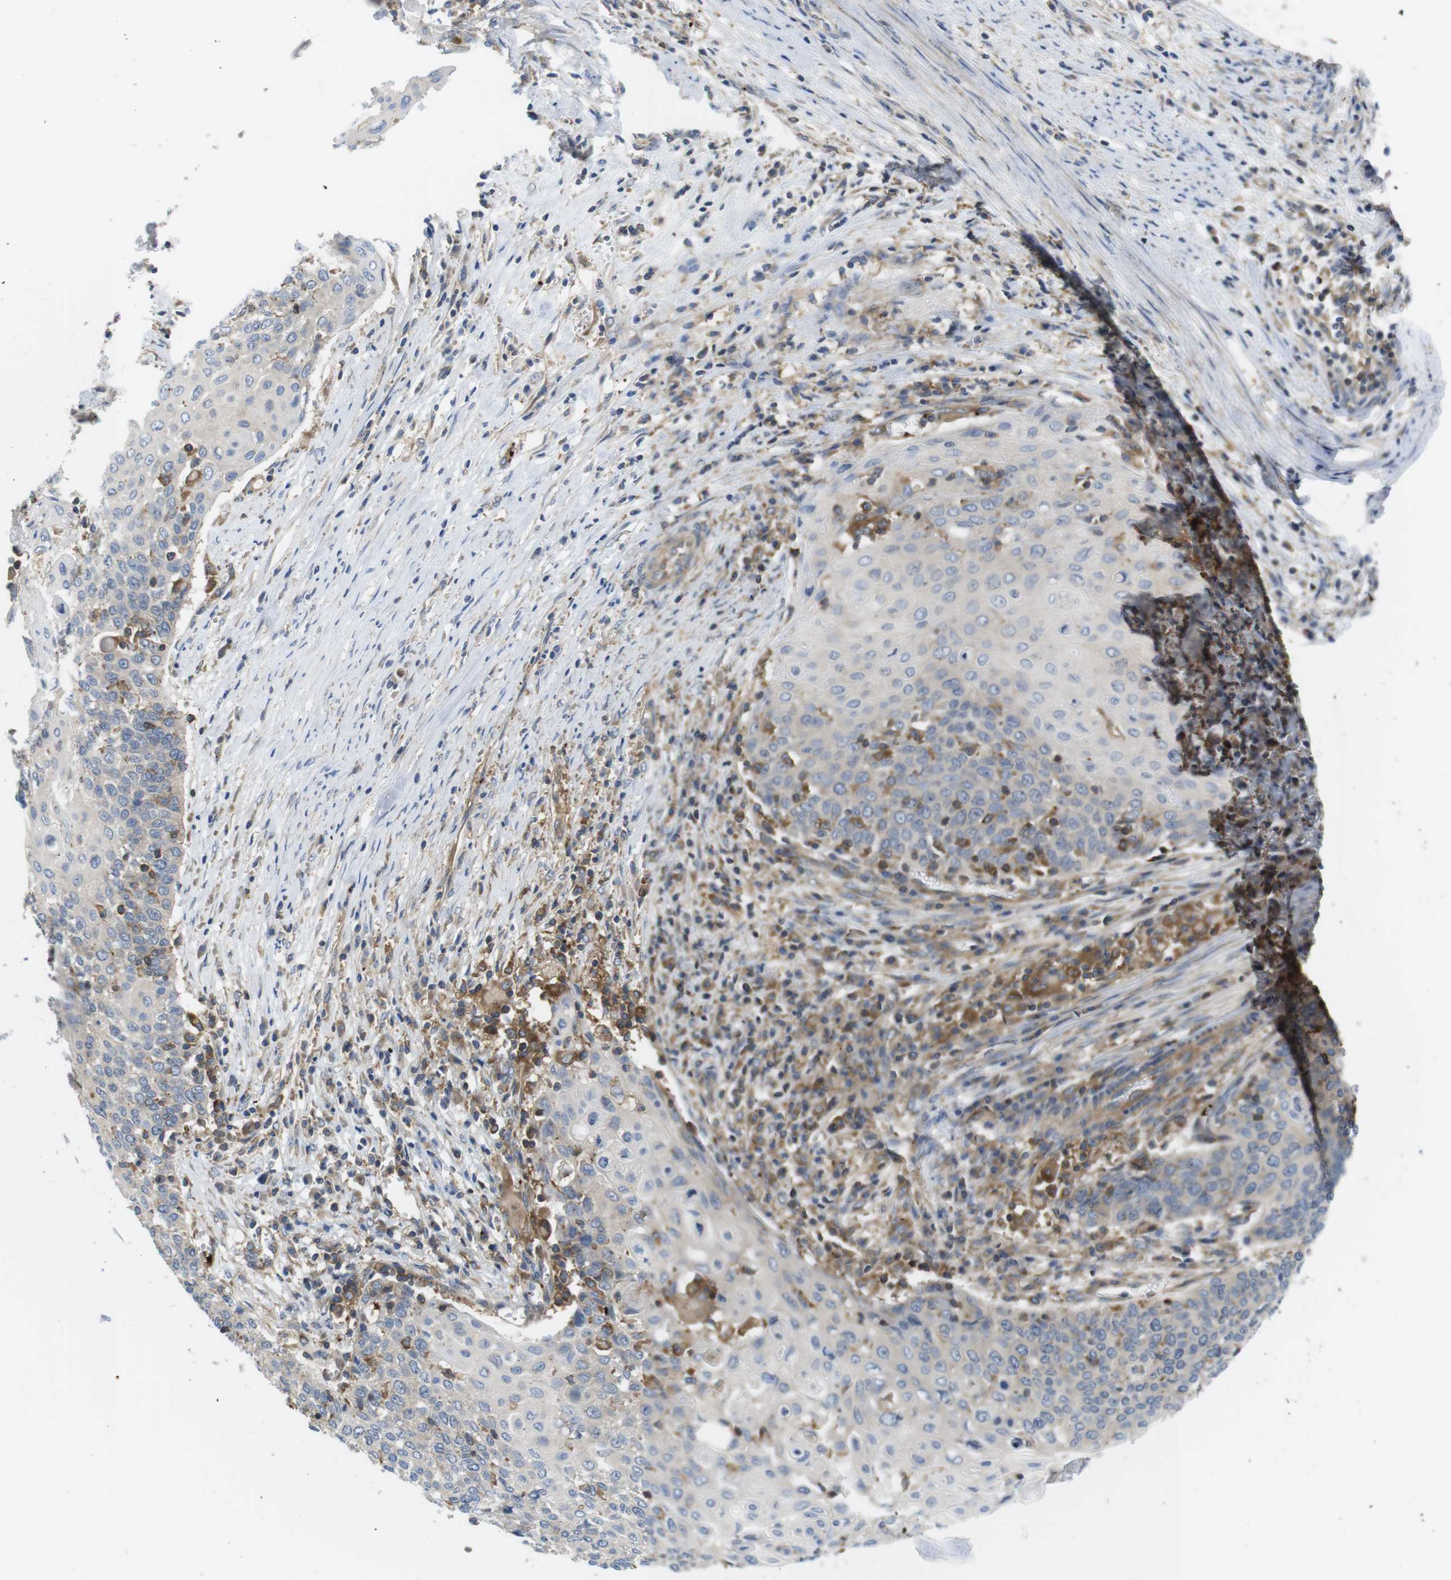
{"staining": {"intensity": "negative", "quantity": "none", "location": "none"}, "tissue": "cervical cancer", "cell_type": "Tumor cells", "image_type": "cancer", "snomed": [{"axis": "morphology", "description": "Squamous cell carcinoma, NOS"}, {"axis": "topography", "description": "Cervix"}], "caption": "The micrograph reveals no staining of tumor cells in cervical squamous cell carcinoma.", "gene": "HERPUD2", "patient": {"sex": "female", "age": 39}}